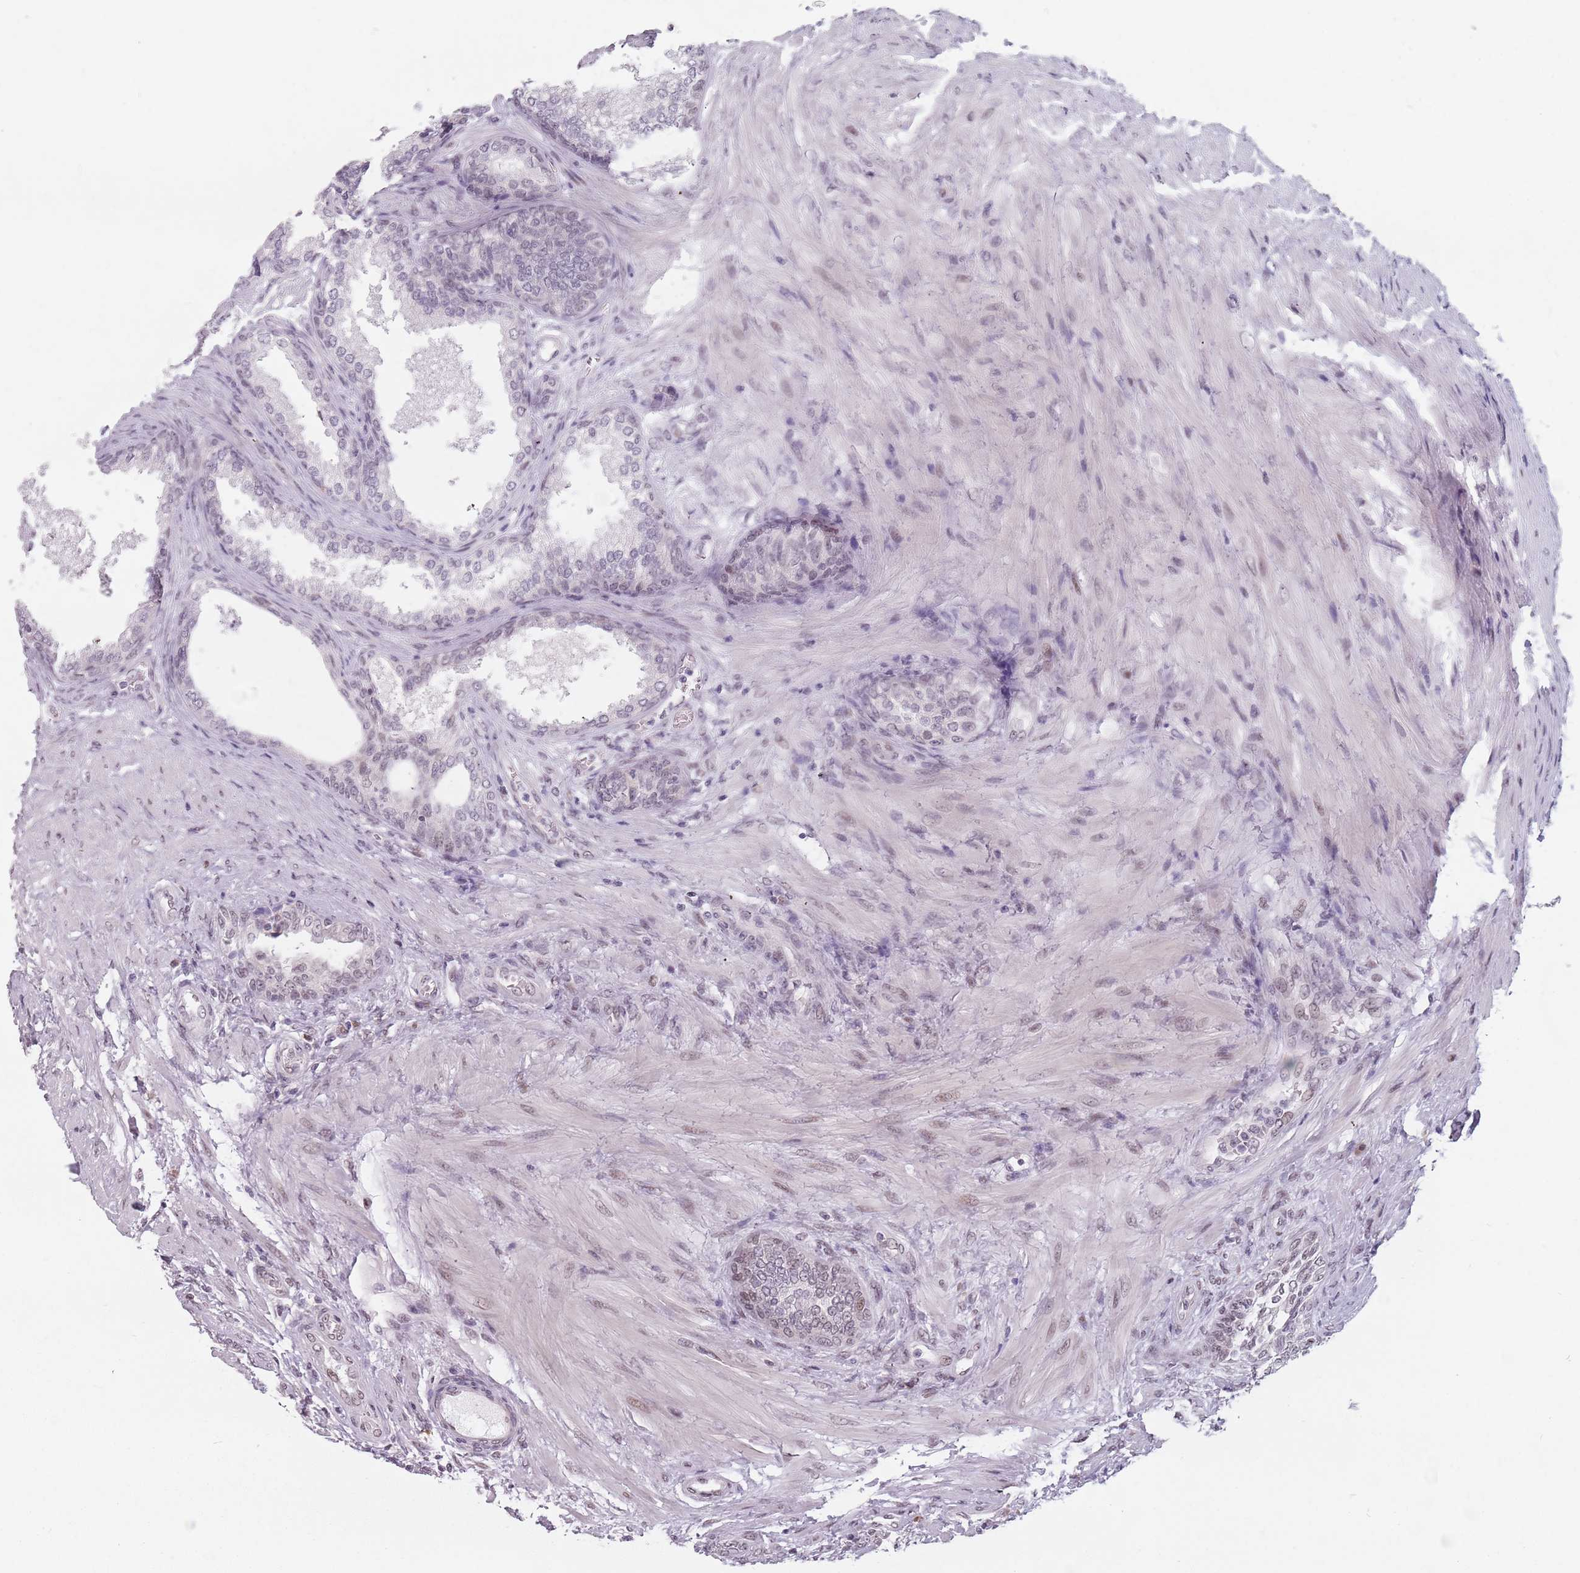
{"staining": {"intensity": "moderate", "quantity": "25%-75%", "location": "cytoplasmic/membranous,nuclear"}, "tissue": "prostate", "cell_type": "Glandular cells", "image_type": "normal", "snomed": [{"axis": "morphology", "description": "Normal tissue, NOS"}, {"axis": "topography", "description": "Prostate"}], "caption": "IHC photomicrograph of normal prostate stained for a protein (brown), which reveals medium levels of moderate cytoplasmic/membranous,nuclear positivity in about 25%-75% of glandular cells.", "gene": "PTCHD1", "patient": {"sex": "male", "age": 76}}